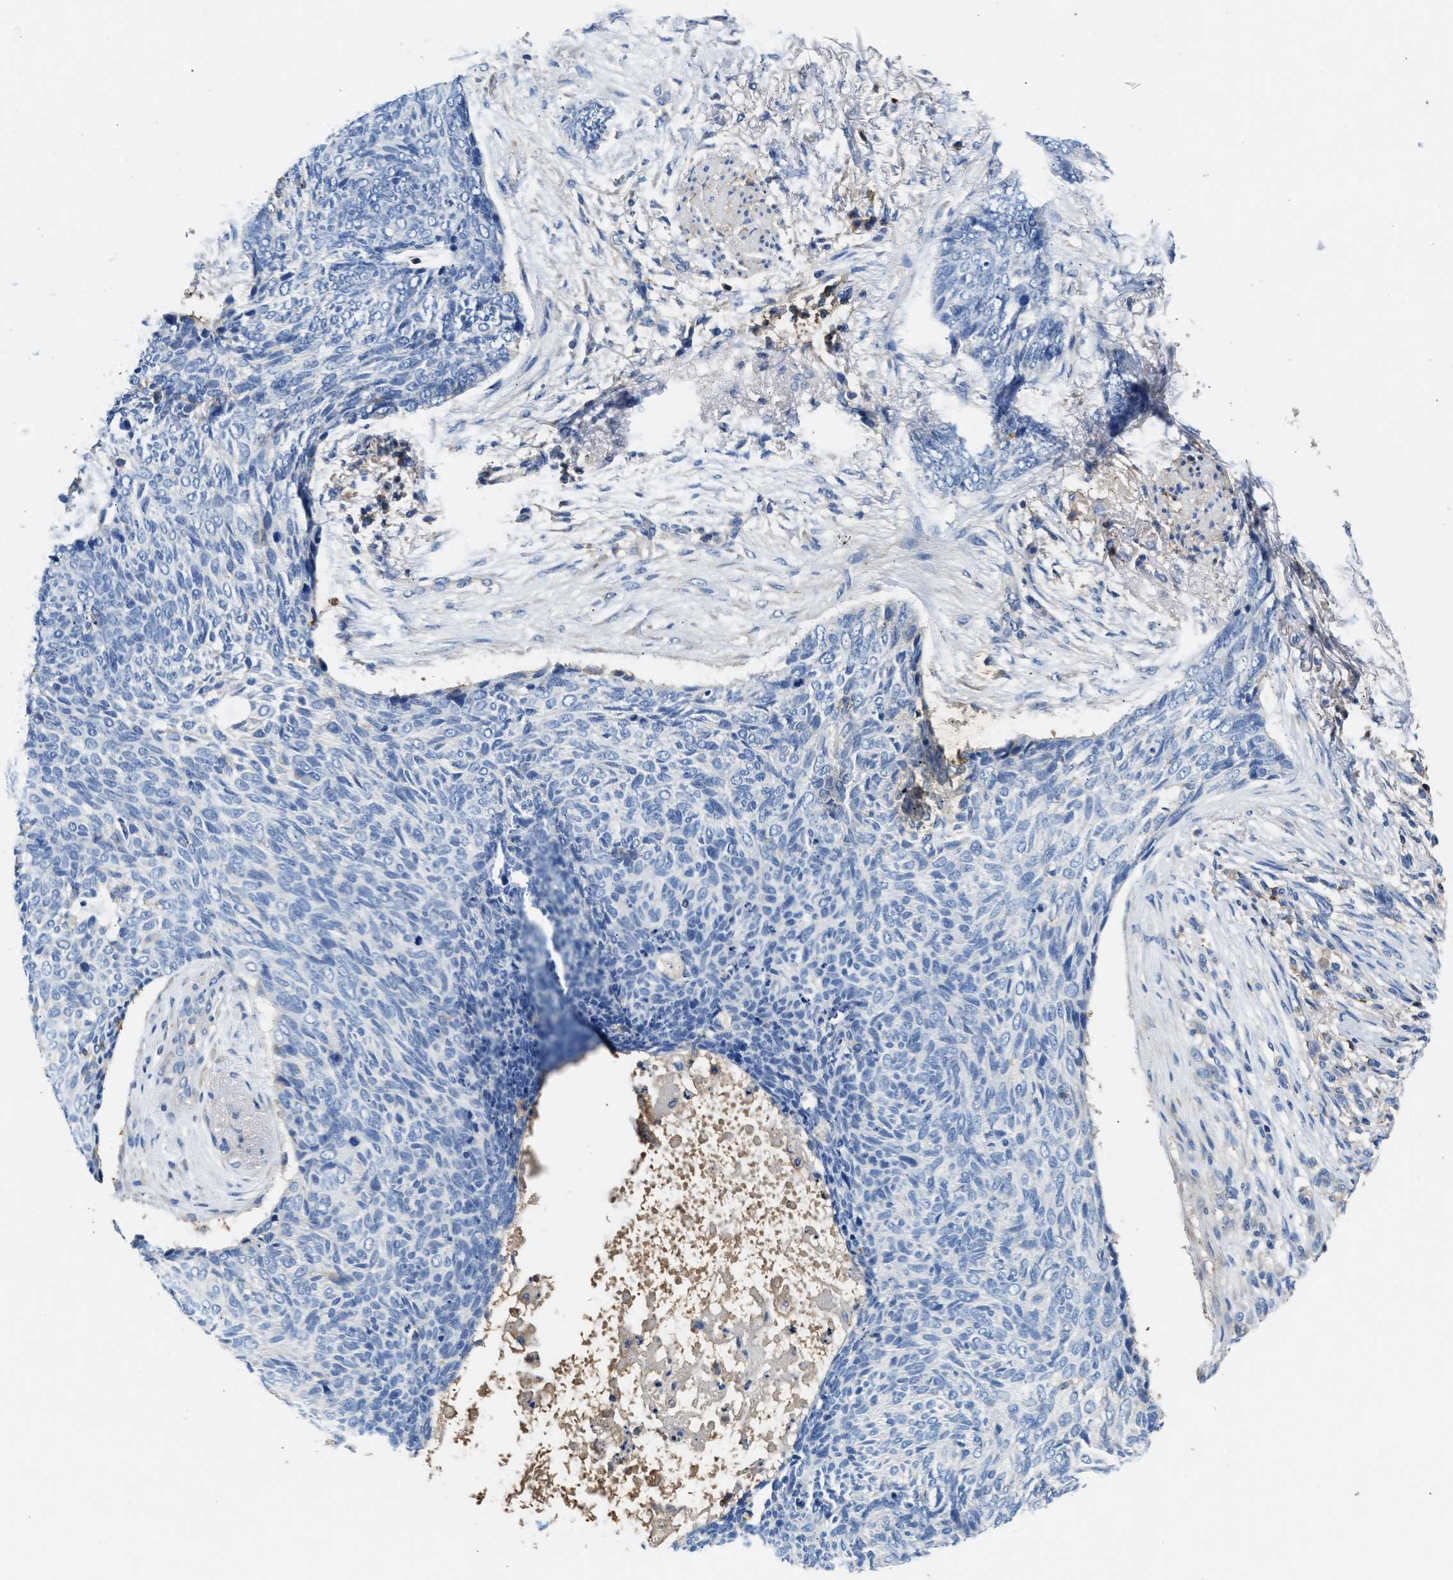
{"staining": {"intensity": "negative", "quantity": "none", "location": "none"}, "tissue": "skin cancer", "cell_type": "Tumor cells", "image_type": "cancer", "snomed": [{"axis": "morphology", "description": "Basal cell carcinoma"}, {"axis": "topography", "description": "Skin"}], "caption": "Immunohistochemical staining of human skin cancer (basal cell carcinoma) reveals no significant staining in tumor cells. (Stains: DAB (3,3'-diaminobenzidine) IHC with hematoxylin counter stain, Microscopy: brightfield microscopy at high magnification).", "gene": "KCNQ4", "patient": {"sex": "female", "age": 84}}